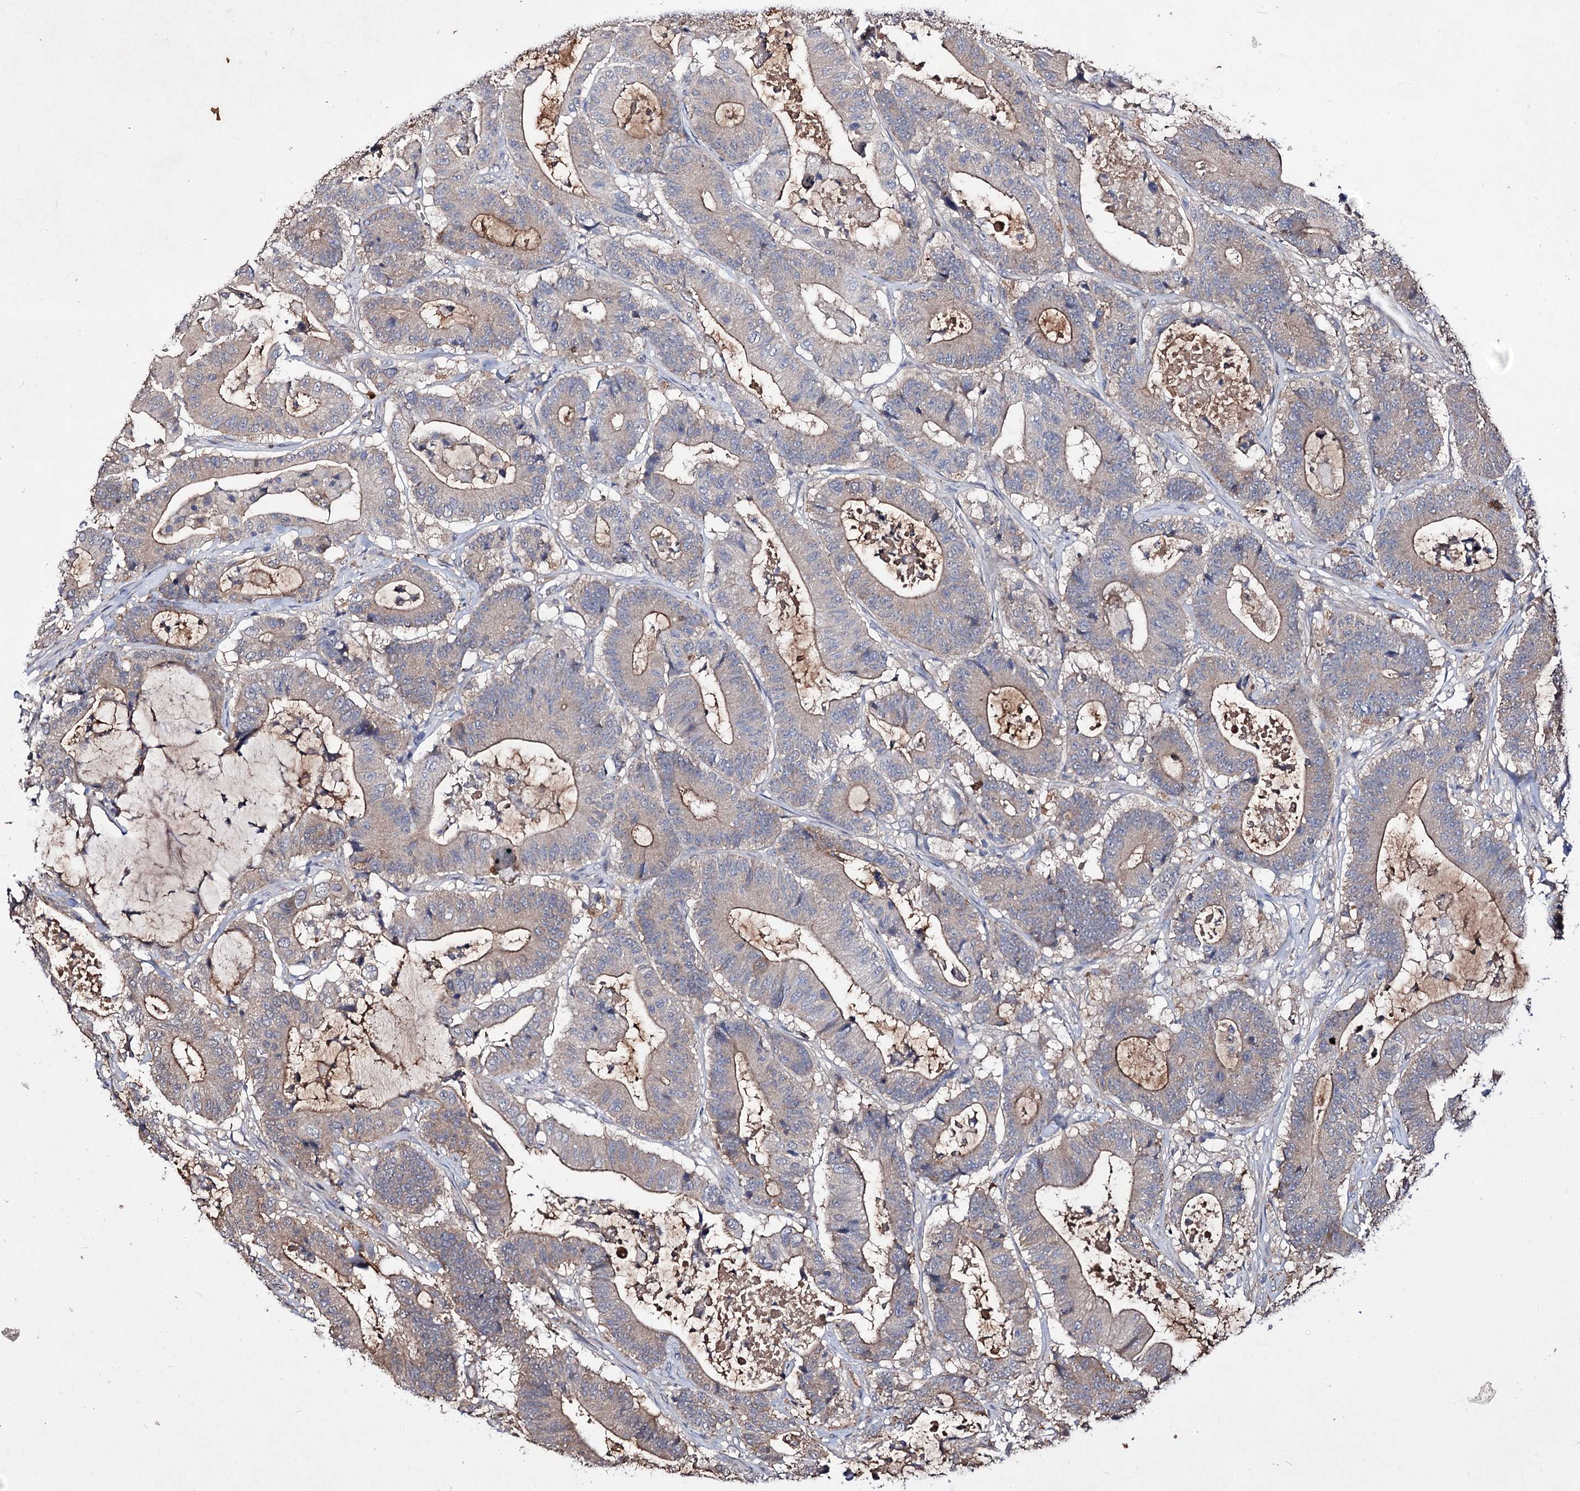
{"staining": {"intensity": "moderate", "quantity": "25%-75%", "location": "cytoplasmic/membranous"}, "tissue": "colorectal cancer", "cell_type": "Tumor cells", "image_type": "cancer", "snomed": [{"axis": "morphology", "description": "Adenocarcinoma, NOS"}, {"axis": "topography", "description": "Colon"}], "caption": "A brown stain highlights moderate cytoplasmic/membranous expression of a protein in adenocarcinoma (colorectal) tumor cells.", "gene": "ARFIP2", "patient": {"sex": "female", "age": 84}}